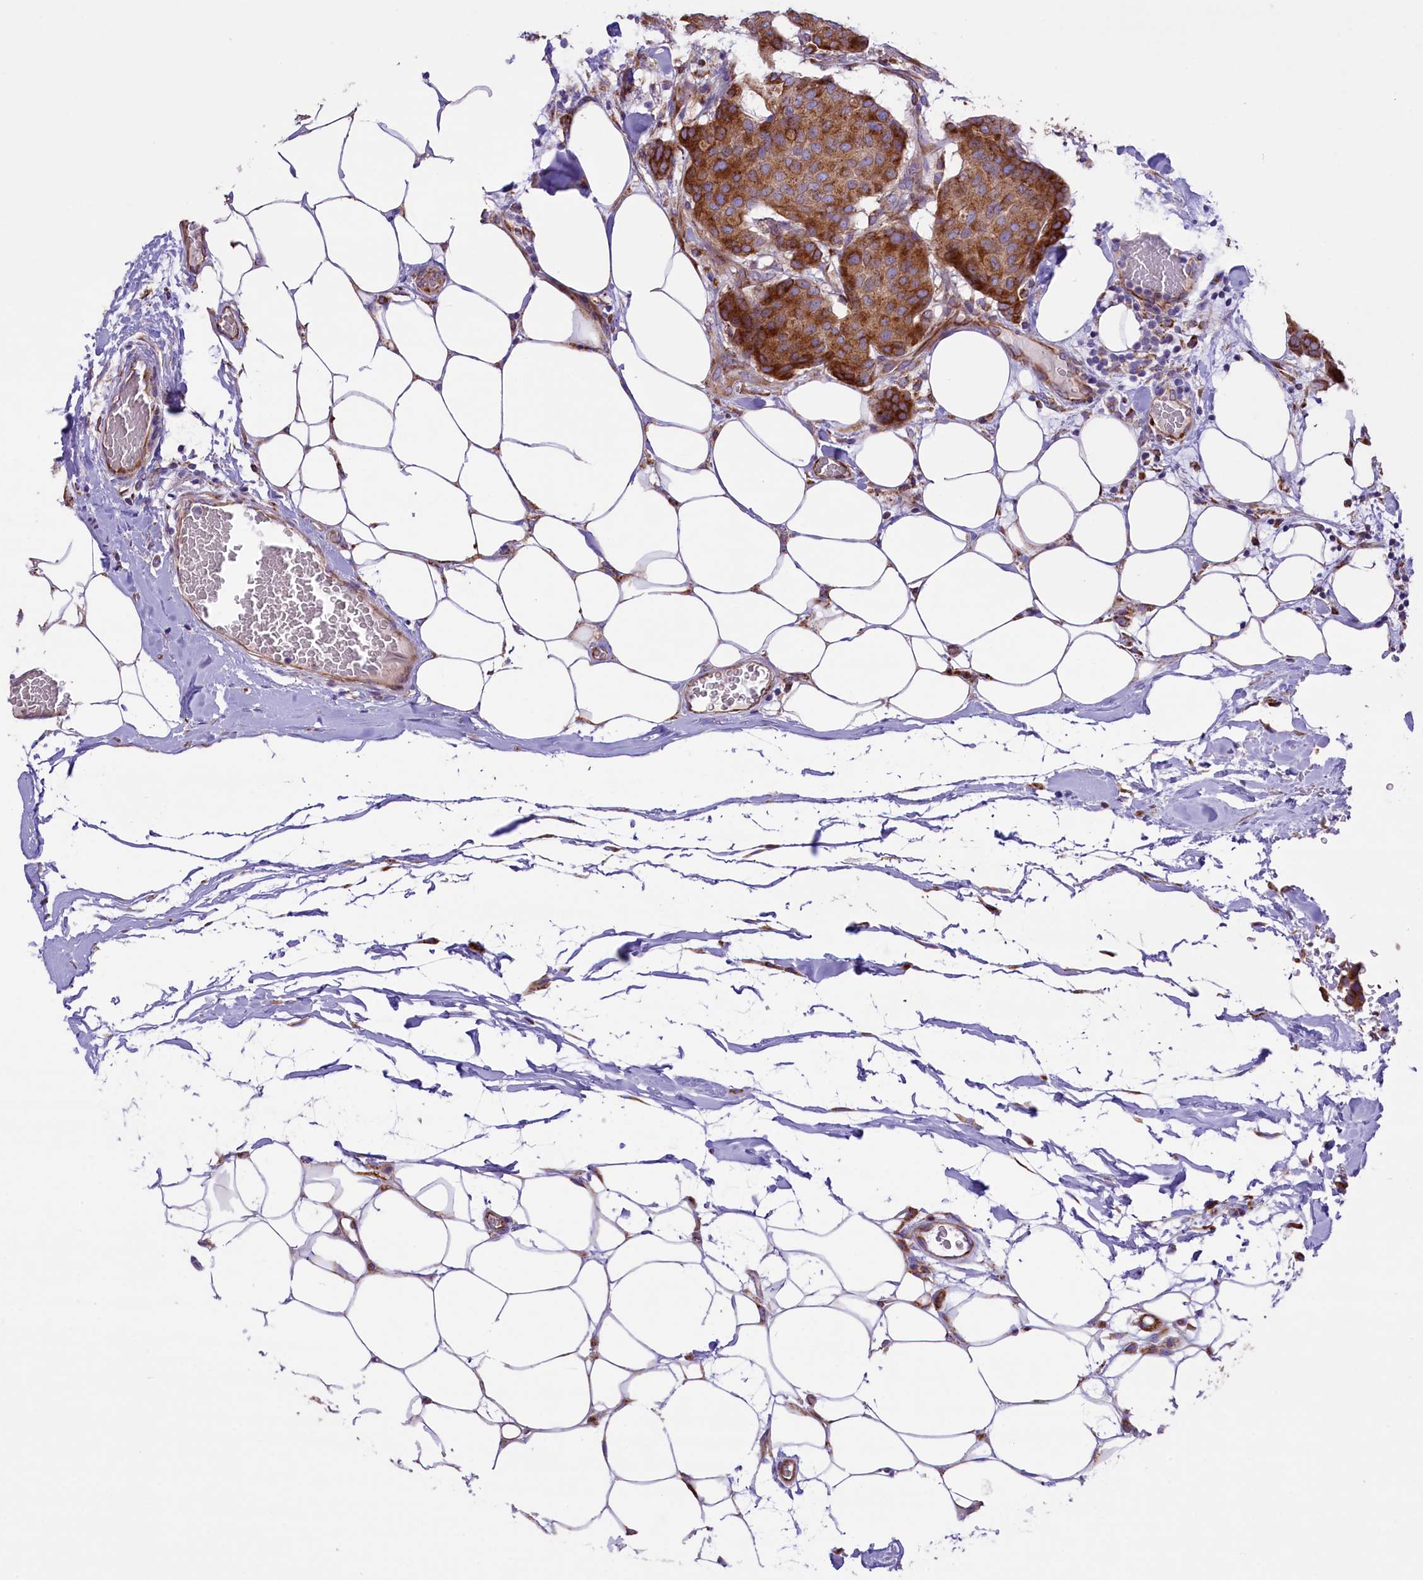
{"staining": {"intensity": "strong", "quantity": ">75%", "location": "cytoplasmic/membranous"}, "tissue": "breast cancer", "cell_type": "Tumor cells", "image_type": "cancer", "snomed": [{"axis": "morphology", "description": "Duct carcinoma"}, {"axis": "topography", "description": "Breast"}], "caption": "Breast intraductal carcinoma stained for a protein displays strong cytoplasmic/membranous positivity in tumor cells. Using DAB (brown) and hematoxylin (blue) stains, captured at high magnification using brightfield microscopy.", "gene": "PTPRU", "patient": {"sex": "female", "age": 75}}